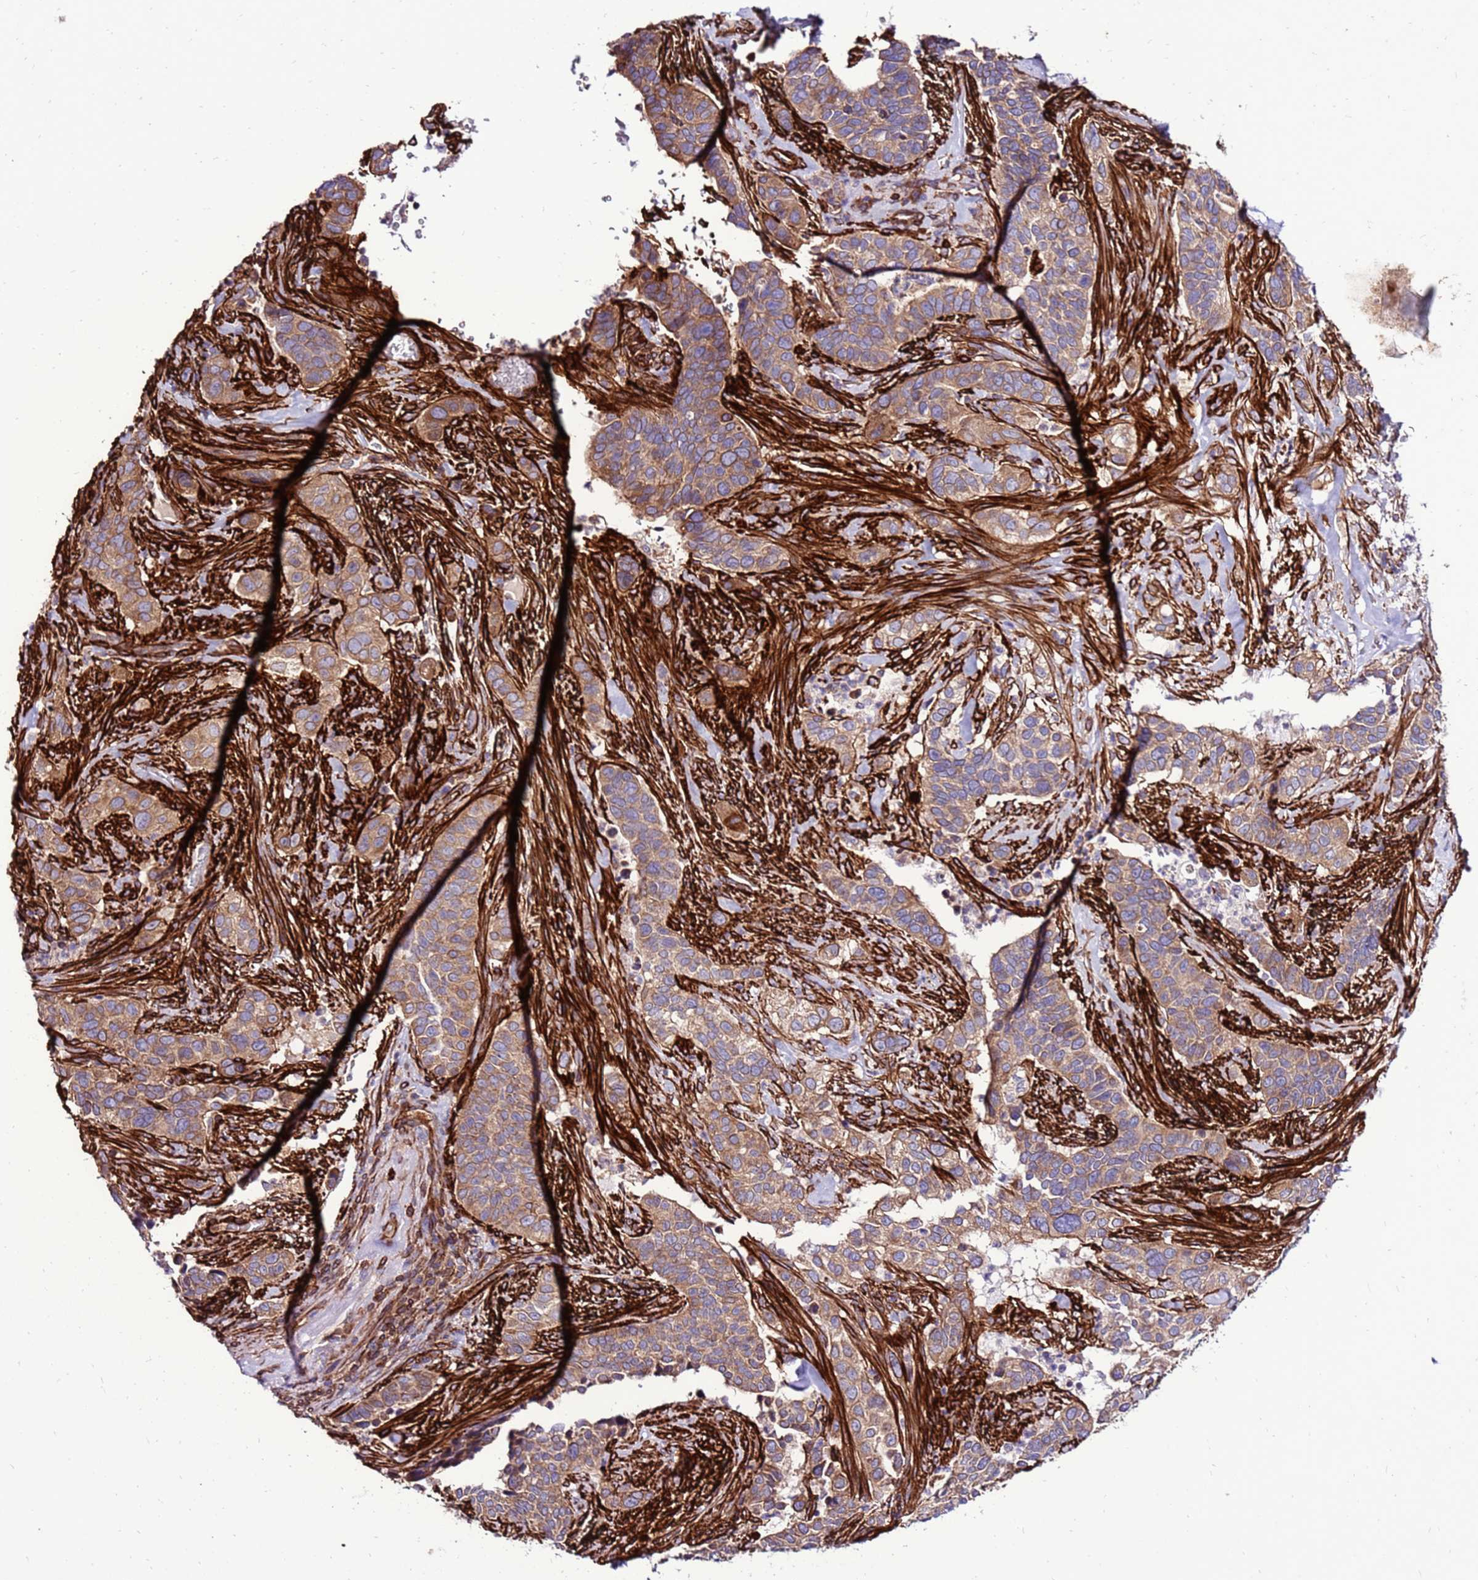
{"staining": {"intensity": "moderate", "quantity": ">75%", "location": "cytoplasmic/membranous"}, "tissue": "cervical cancer", "cell_type": "Tumor cells", "image_type": "cancer", "snomed": [{"axis": "morphology", "description": "Squamous cell carcinoma, NOS"}, {"axis": "topography", "description": "Cervix"}], "caption": "Protein staining of cervical squamous cell carcinoma tissue exhibits moderate cytoplasmic/membranous expression in about >75% of tumor cells.", "gene": "EI24", "patient": {"sex": "female", "age": 38}}